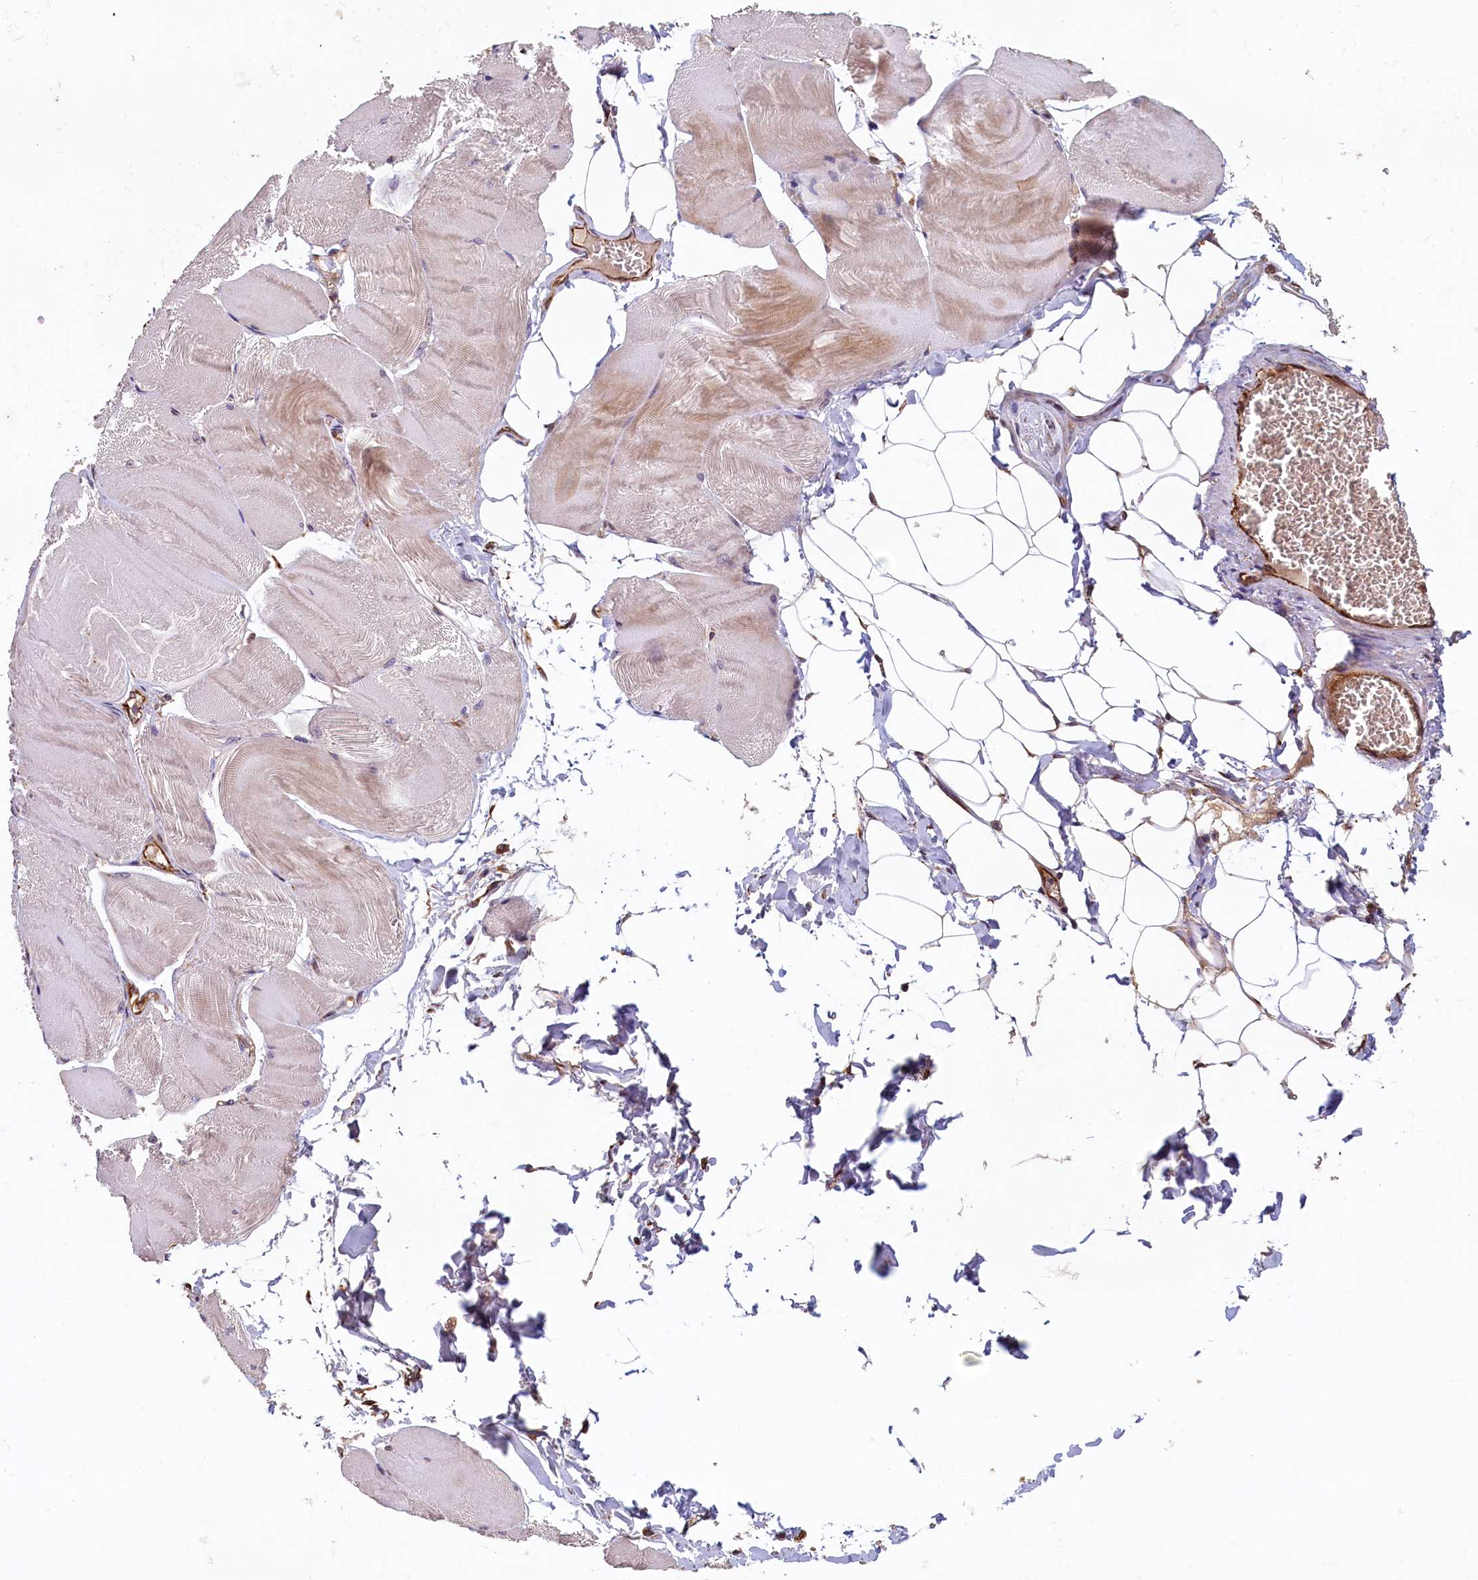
{"staining": {"intensity": "moderate", "quantity": "<25%", "location": "cytoplasmic/membranous"}, "tissue": "skeletal muscle", "cell_type": "Myocytes", "image_type": "normal", "snomed": [{"axis": "morphology", "description": "Normal tissue, NOS"}, {"axis": "morphology", "description": "Basal cell carcinoma"}, {"axis": "topography", "description": "Skeletal muscle"}], "caption": "Immunohistochemical staining of normal skeletal muscle exhibits low levels of moderate cytoplasmic/membranous expression in about <25% of myocytes.", "gene": "ACSBG1", "patient": {"sex": "female", "age": 64}}